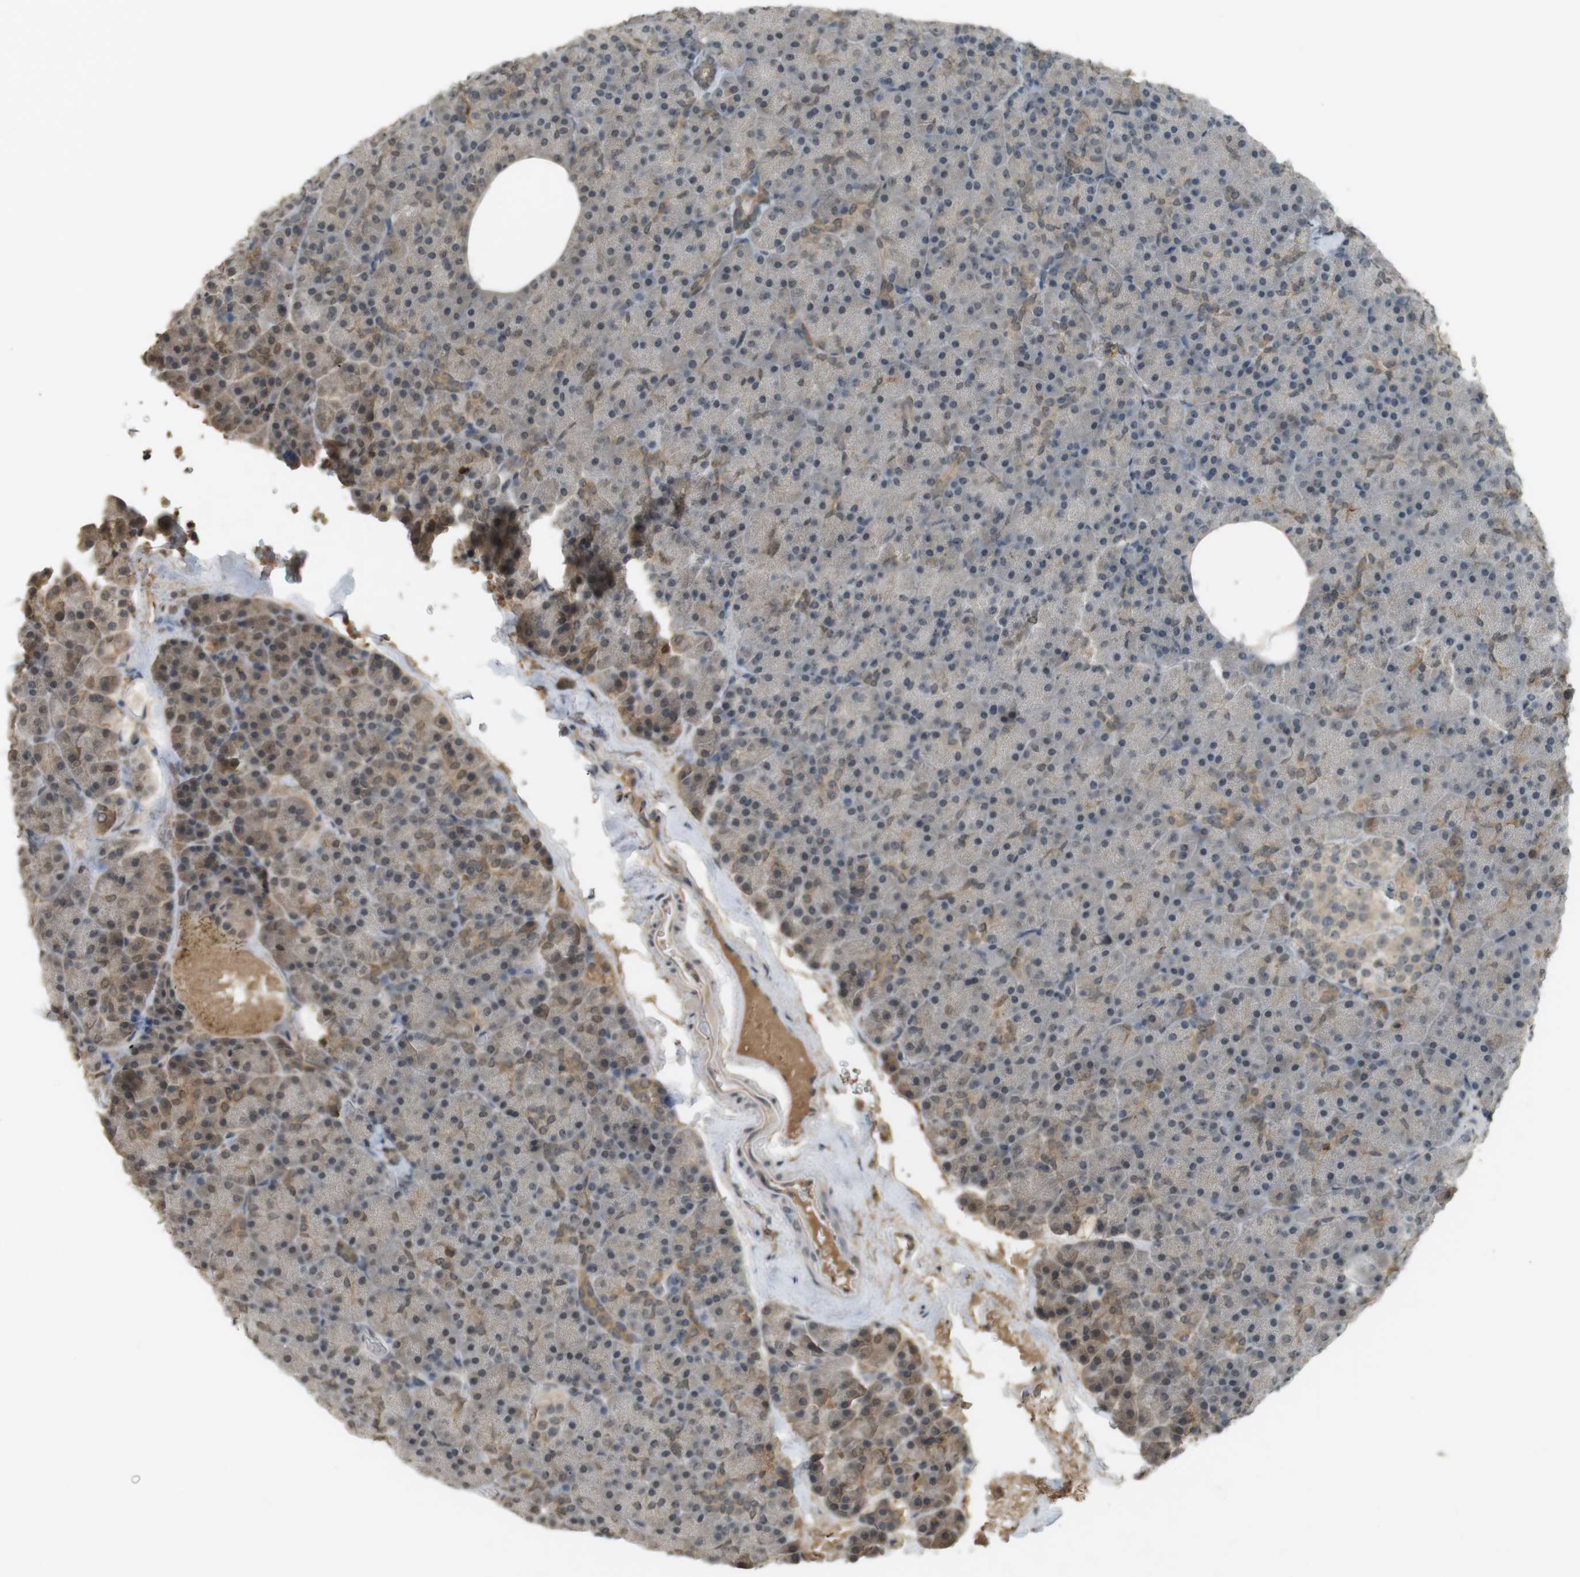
{"staining": {"intensity": "moderate", "quantity": "<25%", "location": "cytoplasmic/membranous"}, "tissue": "pancreas", "cell_type": "Exocrine glandular cells", "image_type": "normal", "snomed": [{"axis": "morphology", "description": "Normal tissue, NOS"}, {"axis": "topography", "description": "Pancreas"}], "caption": "Immunohistochemistry of benign human pancreas reveals low levels of moderate cytoplasmic/membranous positivity in approximately <25% of exocrine glandular cells.", "gene": "SRR", "patient": {"sex": "female", "age": 35}}